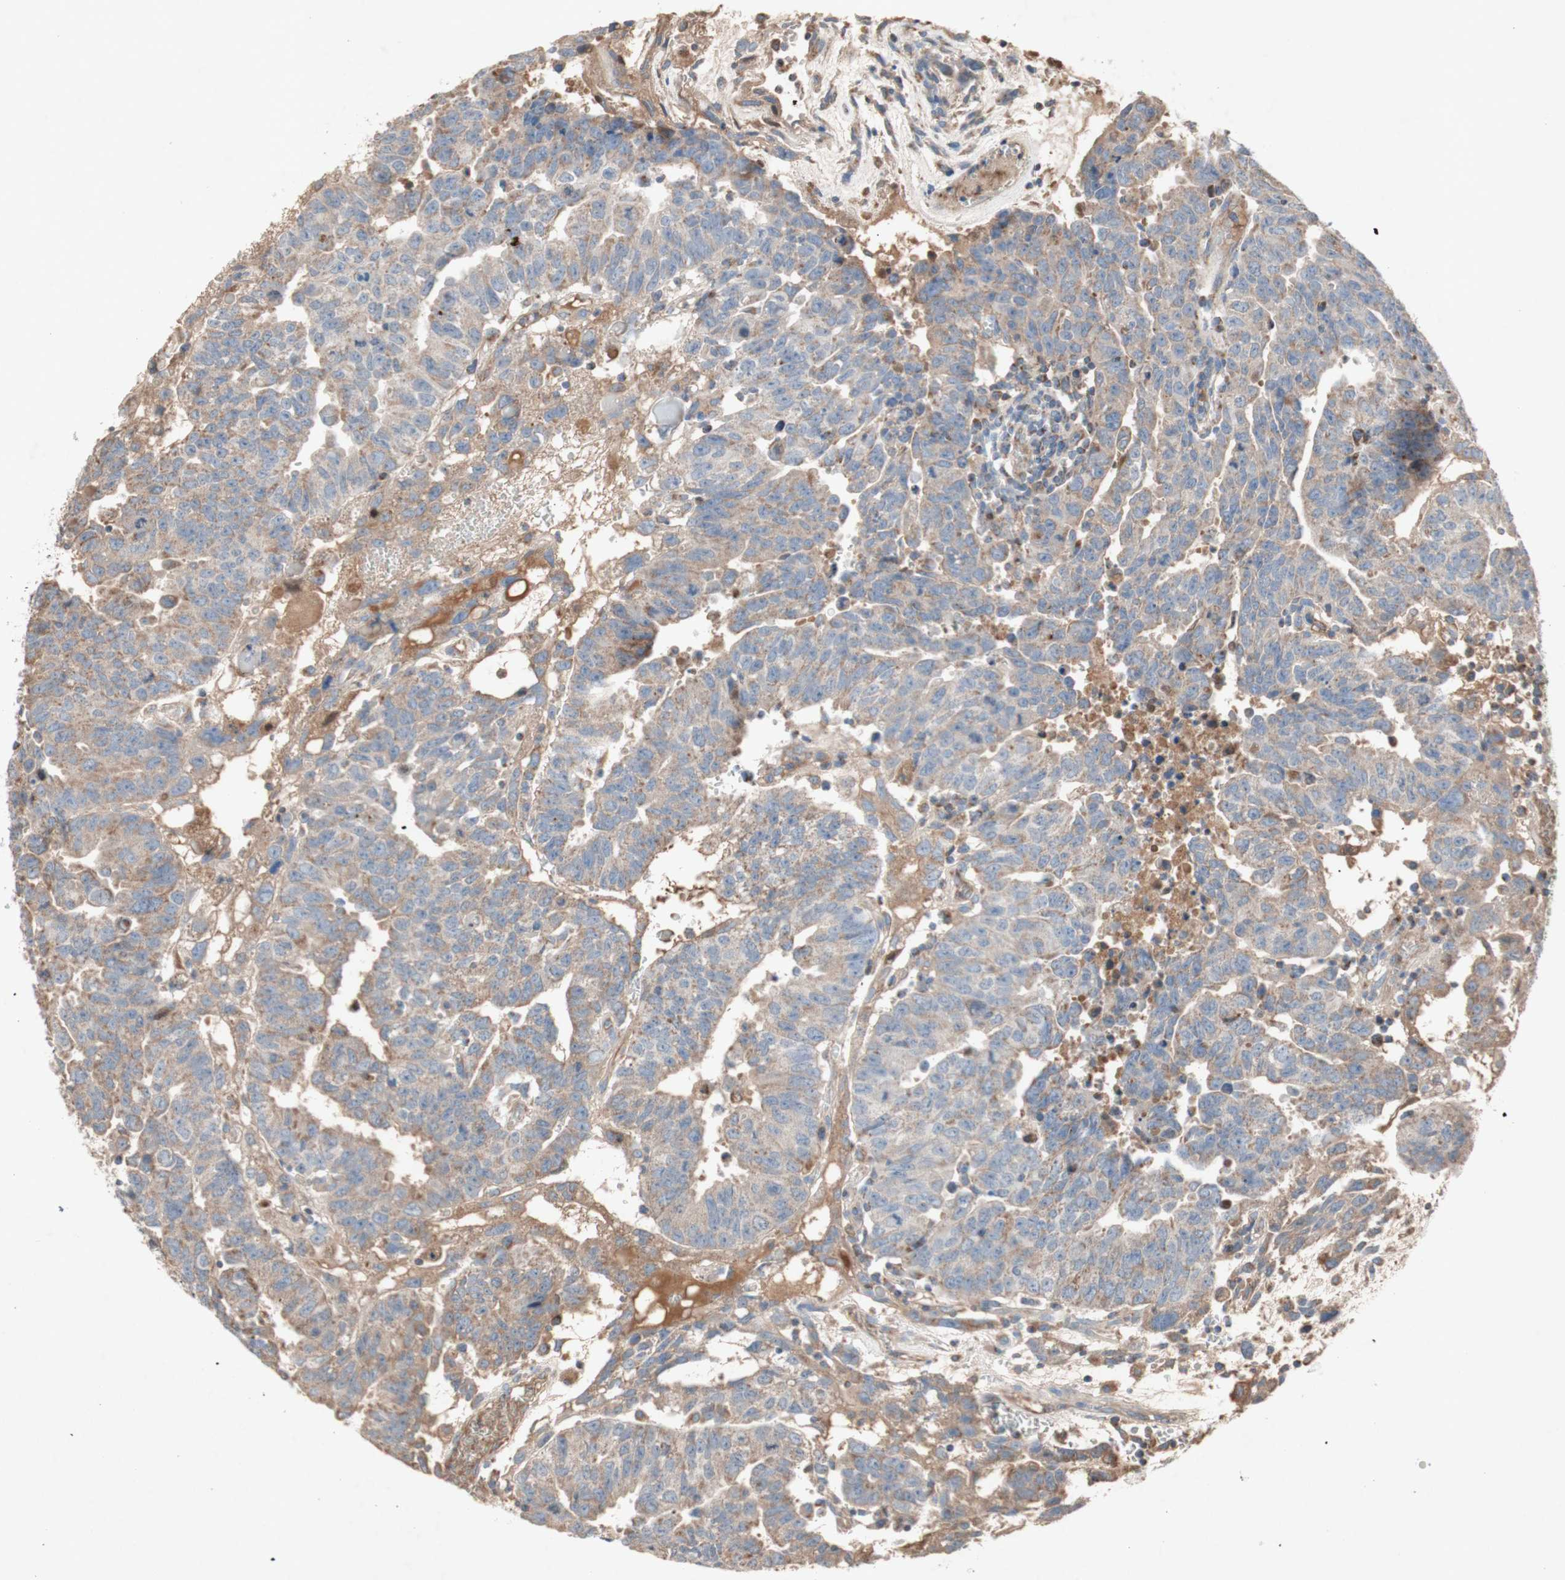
{"staining": {"intensity": "moderate", "quantity": "25%-75%", "location": "cytoplasmic/membranous"}, "tissue": "testis cancer", "cell_type": "Tumor cells", "image_type": "cancer", "snomed": [{"axis": "morphology", "description": "Seminoma, NOS"}, {"axis": "morphology", "description": "Carcinoma, Embryonal, NOS"}, {"axis": "topography", "description": "Testis"}], "caption": "Testis embryonal carcinoma tissue shows moderate cytoplasmic/membranous positivity in approximately 25%-75% of tumor cells, visualized by immunohistochemistry. (Stains: DAB in brown, nuclei in blue, Microscopy: brightfield microscopy at high magnification).", "gene": "SDHB", "patient": {"sex": "male", "age": 52}}